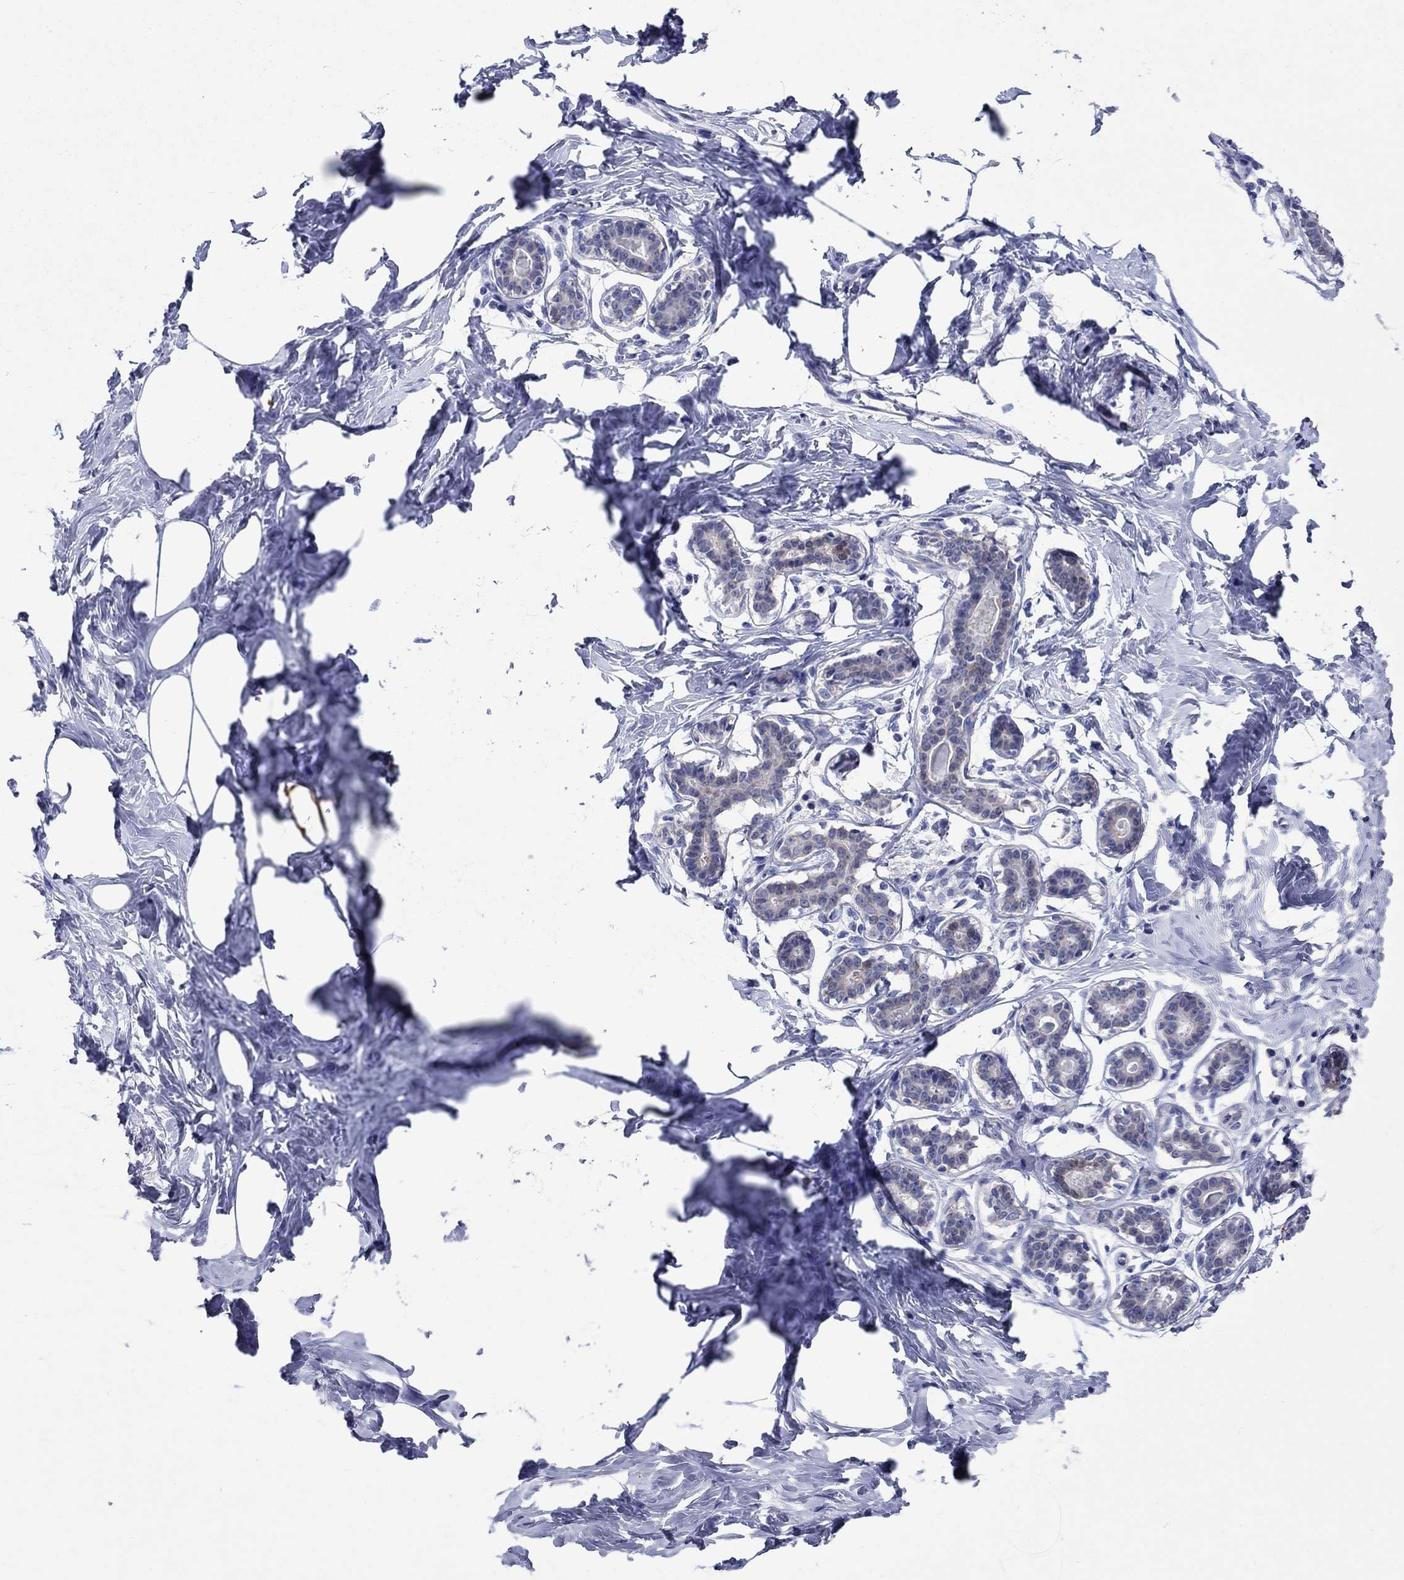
{"staining": {"intensity": "negative", "quantity": "none", "location": "none"}, "tissue": "breast", "cell_type": "Adipocytes", "image_type": "normal", "snomed": [{"axis": "morphology", "description": "Normal tissue, NOS"}, {"axis": "morphology", "description": "Lobular carcinoma, in situ"}, {"axis": "topography", "description": "Breast"}], "caption": "Histopathology image shows no significant protein expression in adipocytes of normal breast. Nuclei are stained in blue.", "gene": "SULT2B1", "patient": {"sex": "female", "age": 35}}